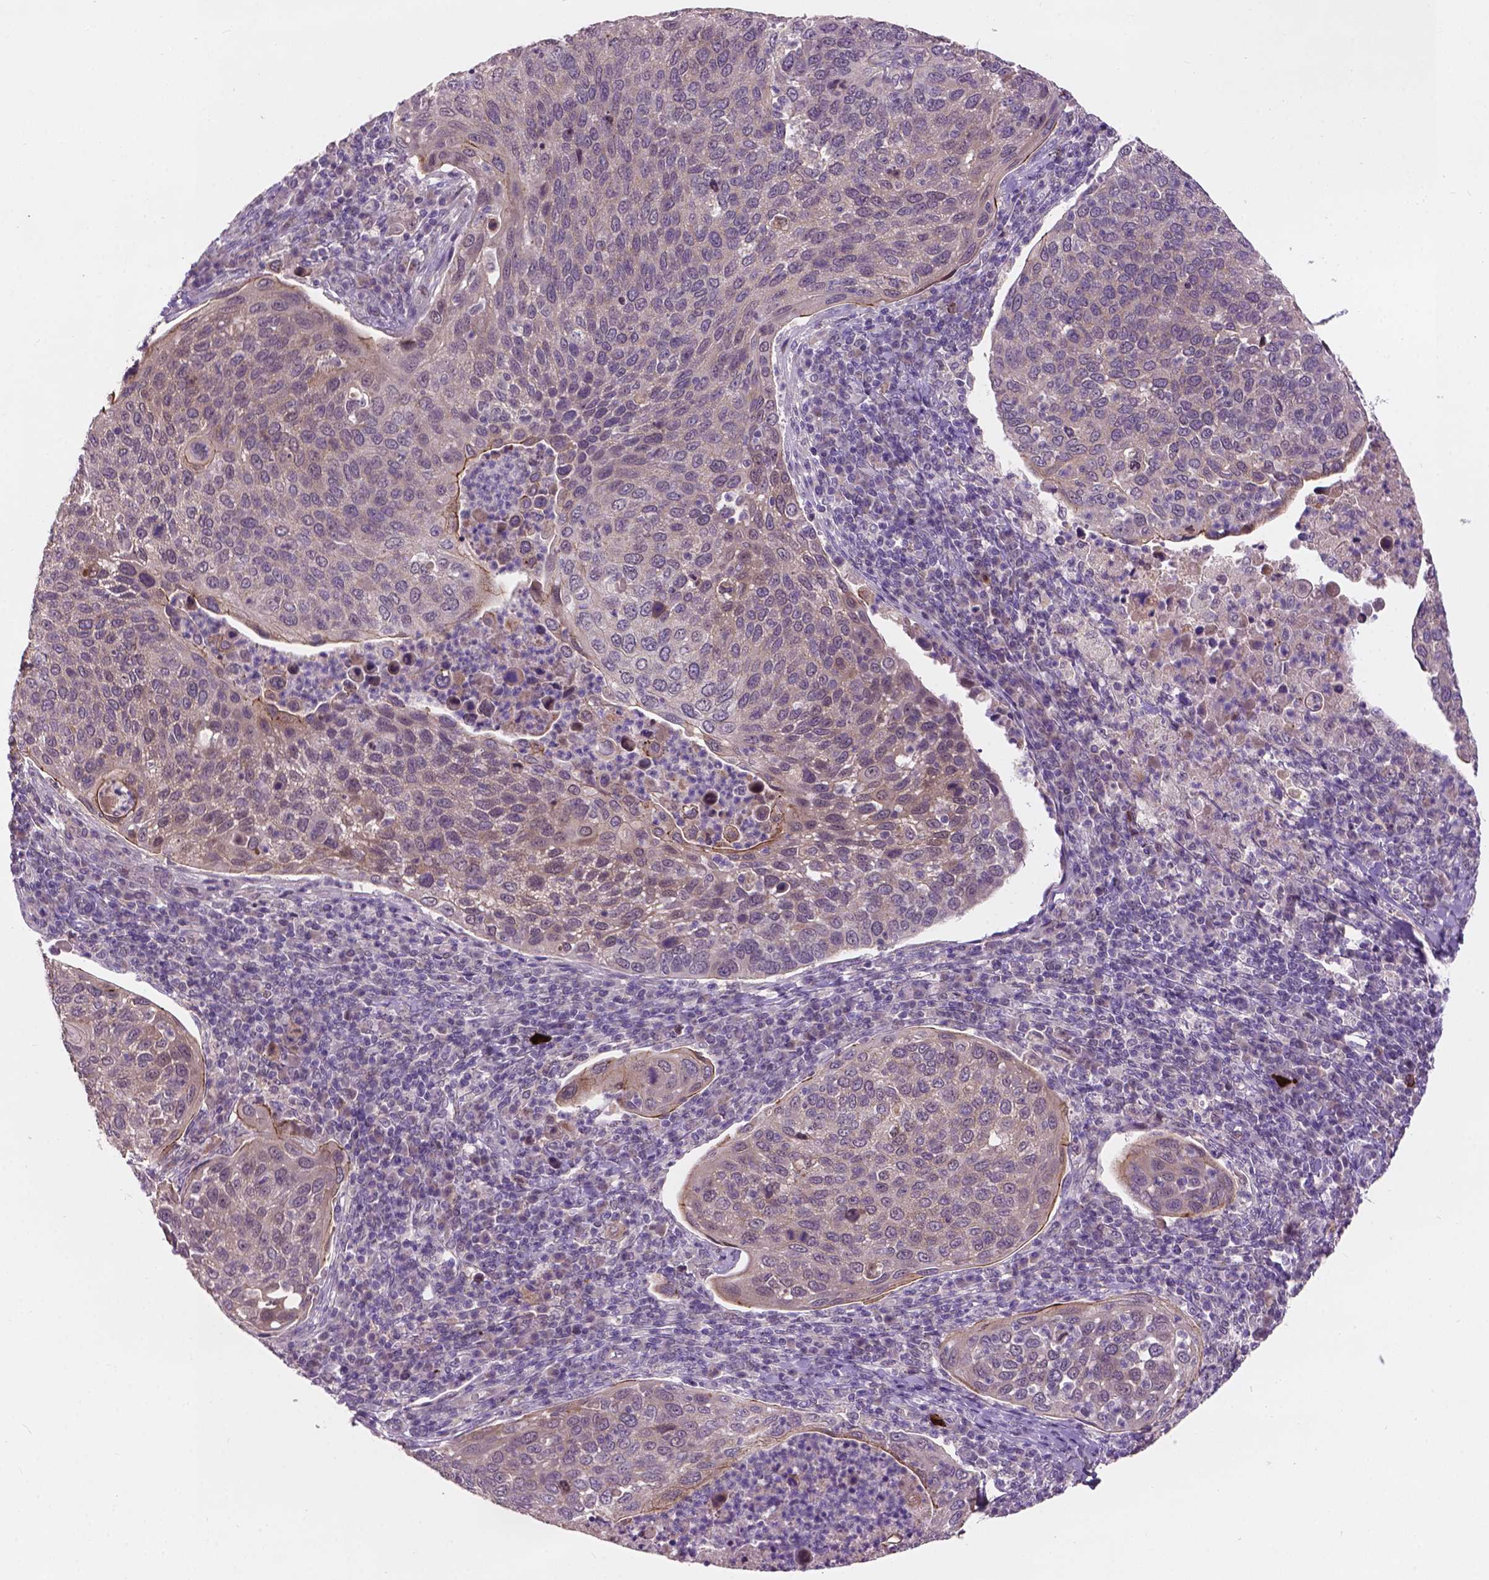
{"staining": {"intensity": "negative", "quantity": "none", "location": "none"}, "tissue": "cervical cancer", "cell_type": "Tumor cells", "image_type": "cancer", "snomed": [{"axis": "morphology", "description": "Squamous cell carcinoma, NOS"}, {"axis": "topography", "description": "Cervix"}], "caption": "Tumor cells show no significant protein positivity in cervical cancer.", "gene": "GXYLT2", "patient": {"sex": "female", "age": 54}}